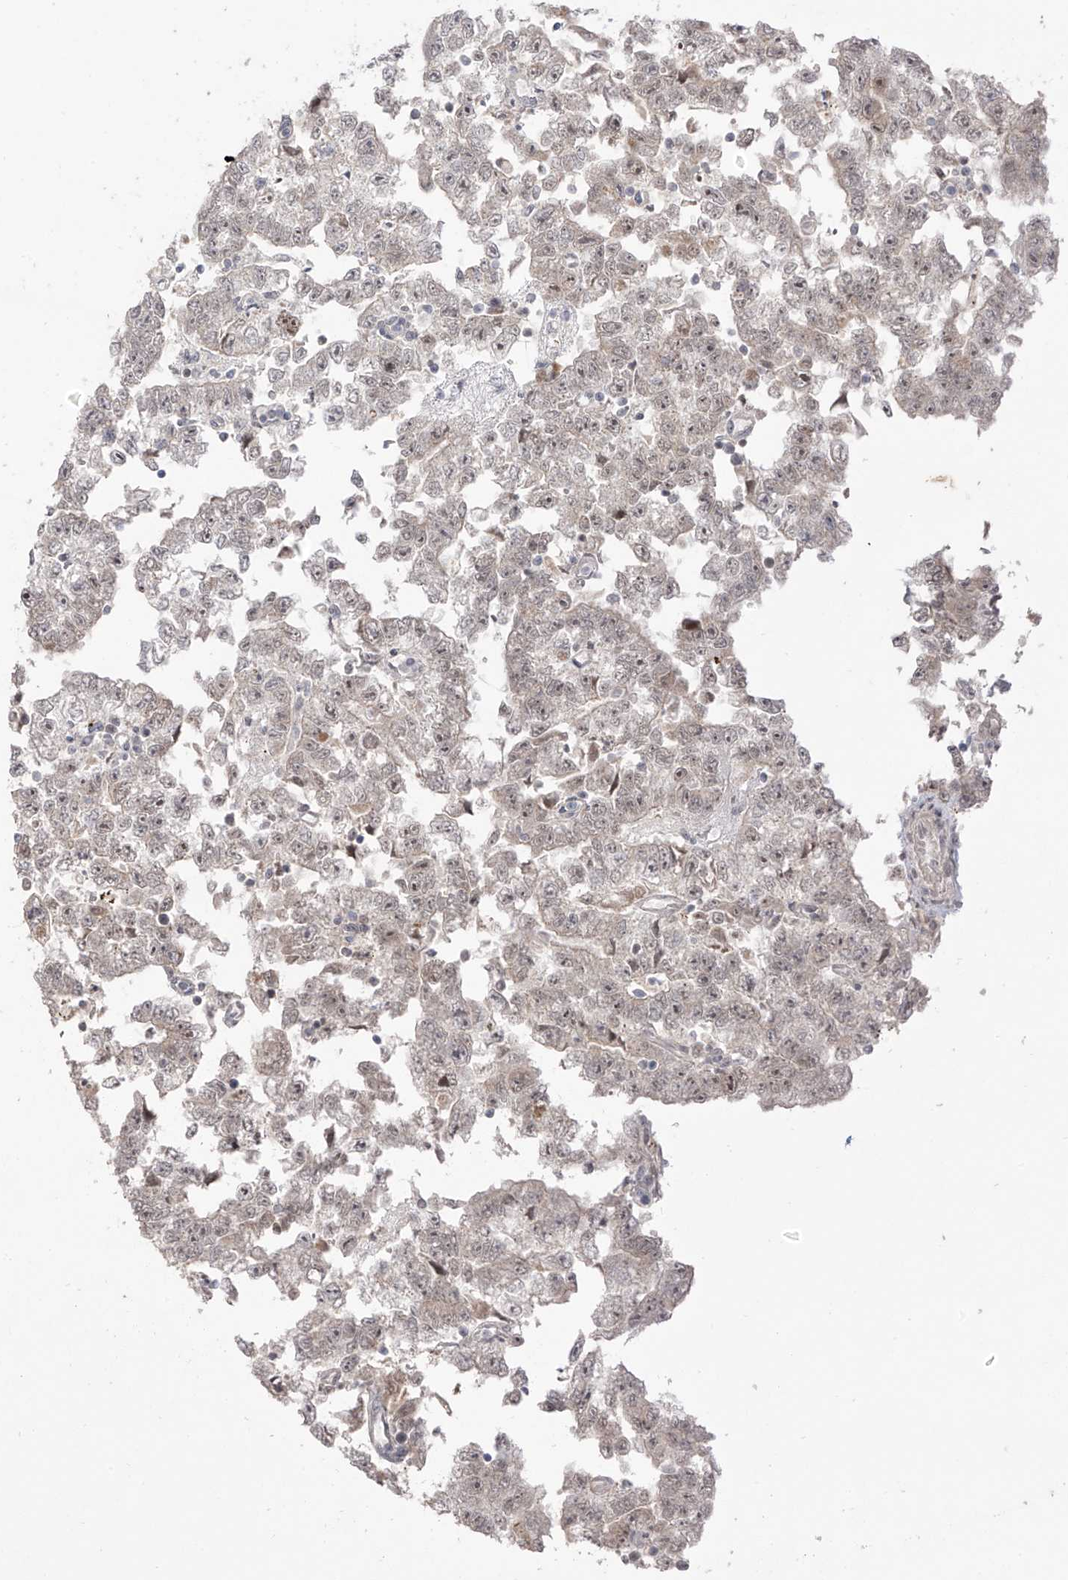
{"staining": {"intensity": "weak", "quantity": ">75%", "location": "nuclear"}, "tissue": "testis cancer", "cell_type": "Tumor cells", "image_type": "cancer", "snomed": [{"axis": "morphology", "description": "Carcinoma, Embryonal, NOS"}, {"axis": "topography", "description": "Testis"}], "caption": "Immunohistochemical staining of human testis embryonal carcinoma displays weak nuclear protein expression in approximately >75% of tumor cells.", "gene": "OGT", "patient": {"sex": "male", "age": 25}}